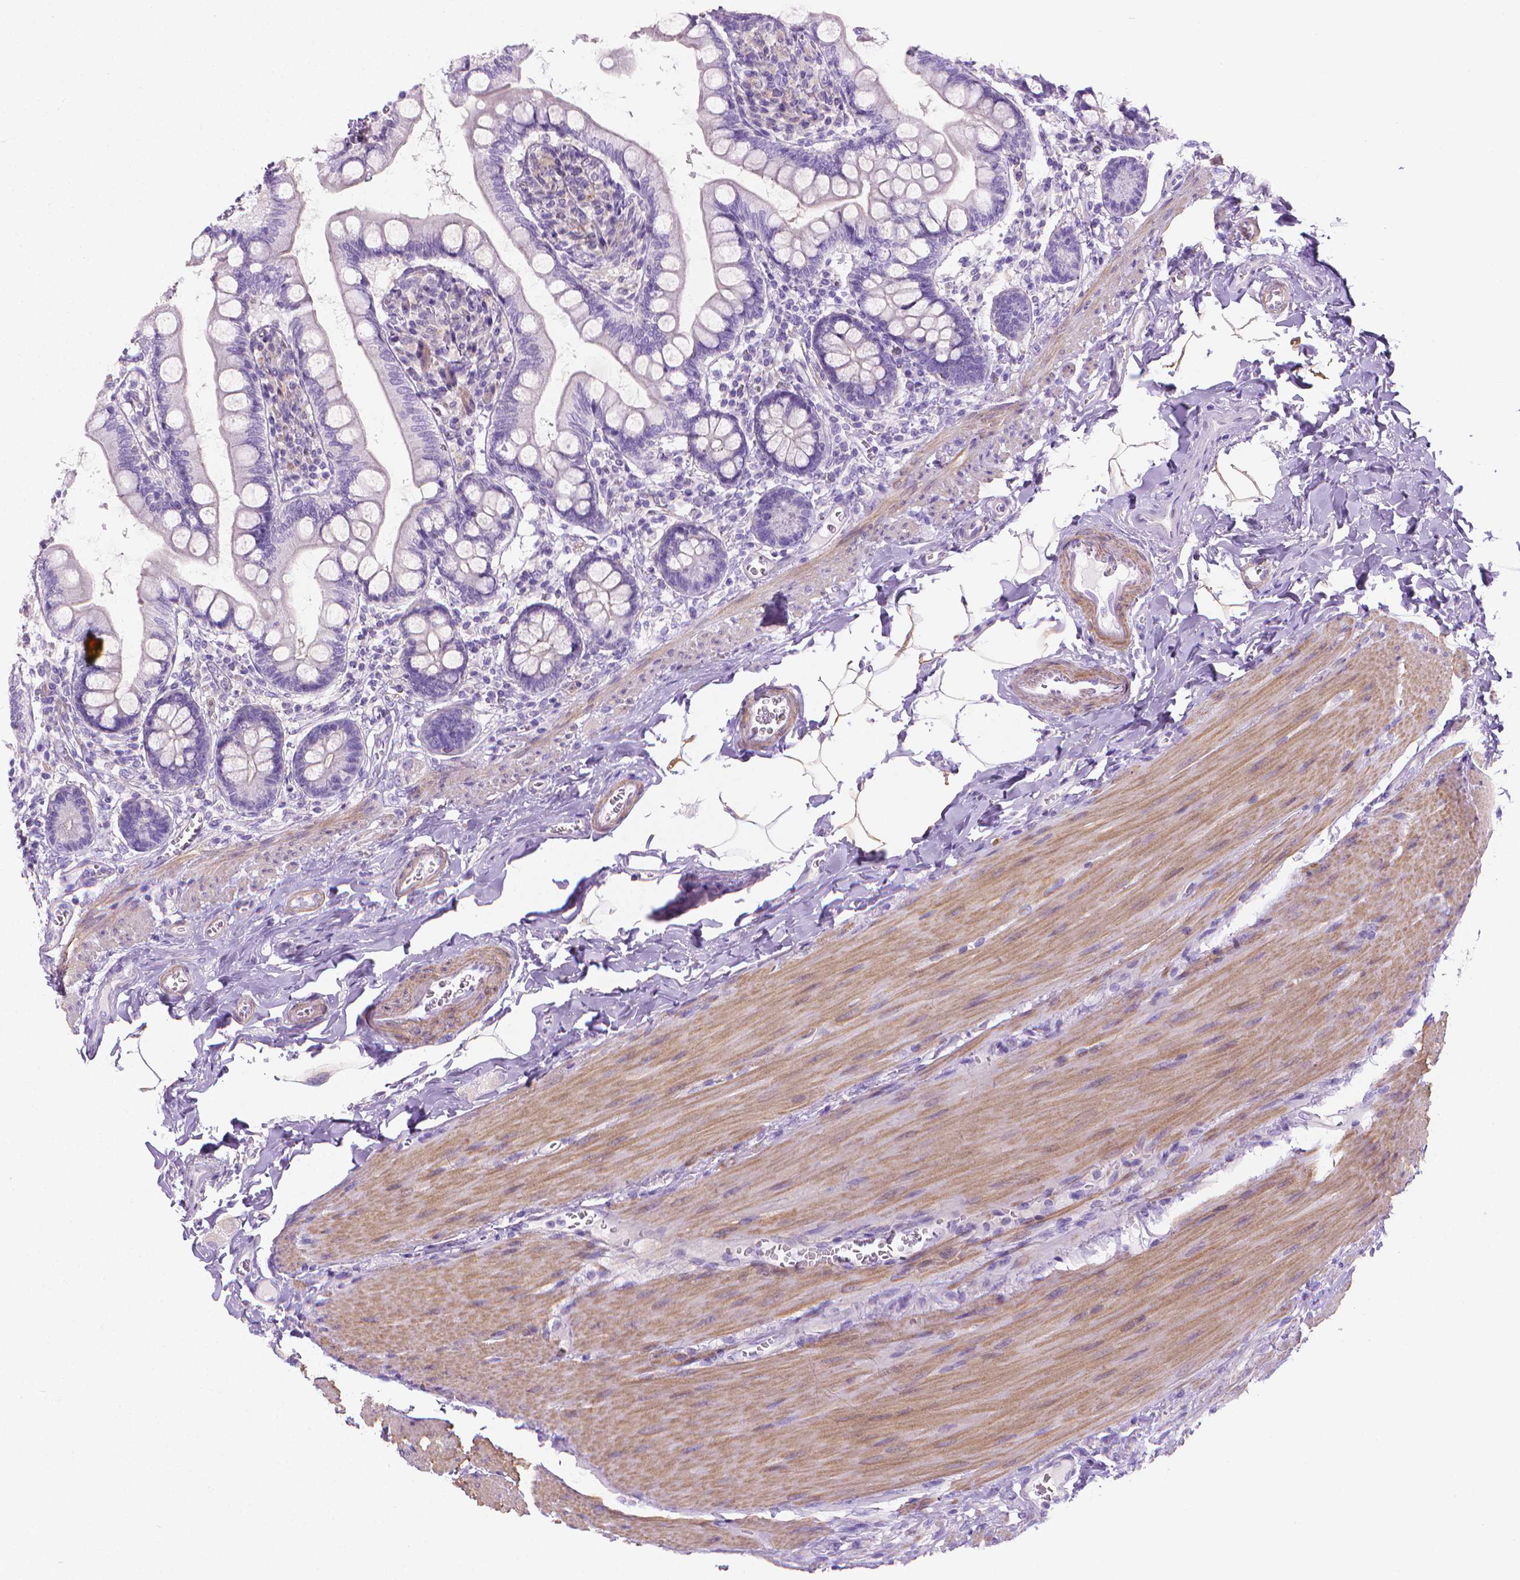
{"staining": {"intensity": "negative", "quantity": "none", "location": "none"}, "tissue": "small intestine", "cell_type": "Glandular cells", "image_type": "normal", "snomed": [{"axis": "morphology", "description": "Normal tissue, NOS"}, {"axis": "topography", "description": "Small intestine"}], "caption": "Immunohistochemistry (IHC) photomicrograph of unremarkable small intestine: human small intestine stained with DAB (3,3'-diaminobenzidine) reveals no significant protein staining in glandular cells.", "gene": "FASN", "patient": {"sex": "female", "age": 56}}